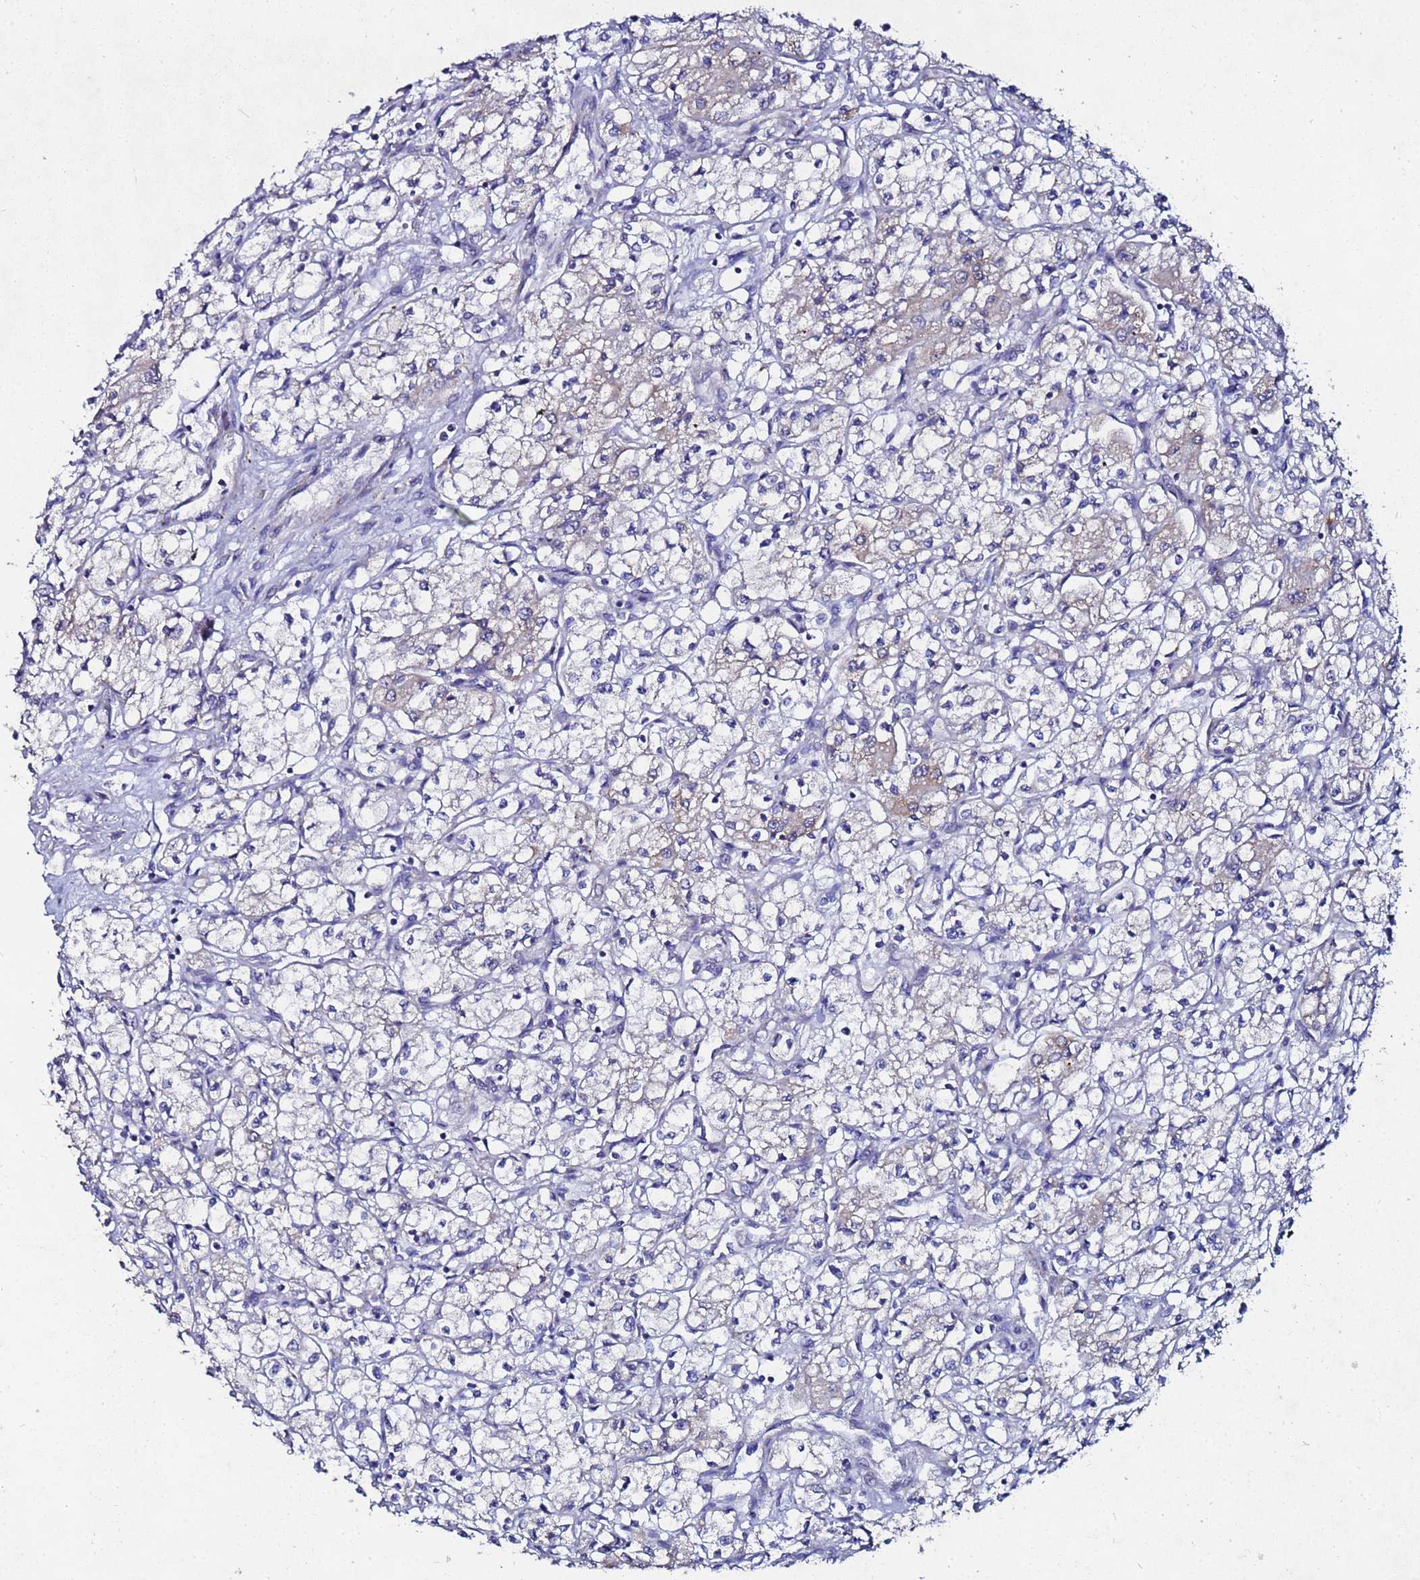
{"staining": {"intensity": "weak", "quantity": "<25%", "location": "cytoplasmic/membranous"}, "tissue": "renal cancer", "cell_type": "Tumor cells", "image_type": "cancer", "snomed": [{"axis": "morphology", "description": "Adenocarcinoma, NOS"}, {"axis": "topography", "description": "Kidney"}], "caption": "This micrograph is of renal cancer stained with immunohistochemistry (IHC) to label a protein in brown with the nuclei are counter-stained blue. There is no positivity in tumor cells.", "gene": "FAHD2A", "patient": {"sex": "male", "age": 59}}